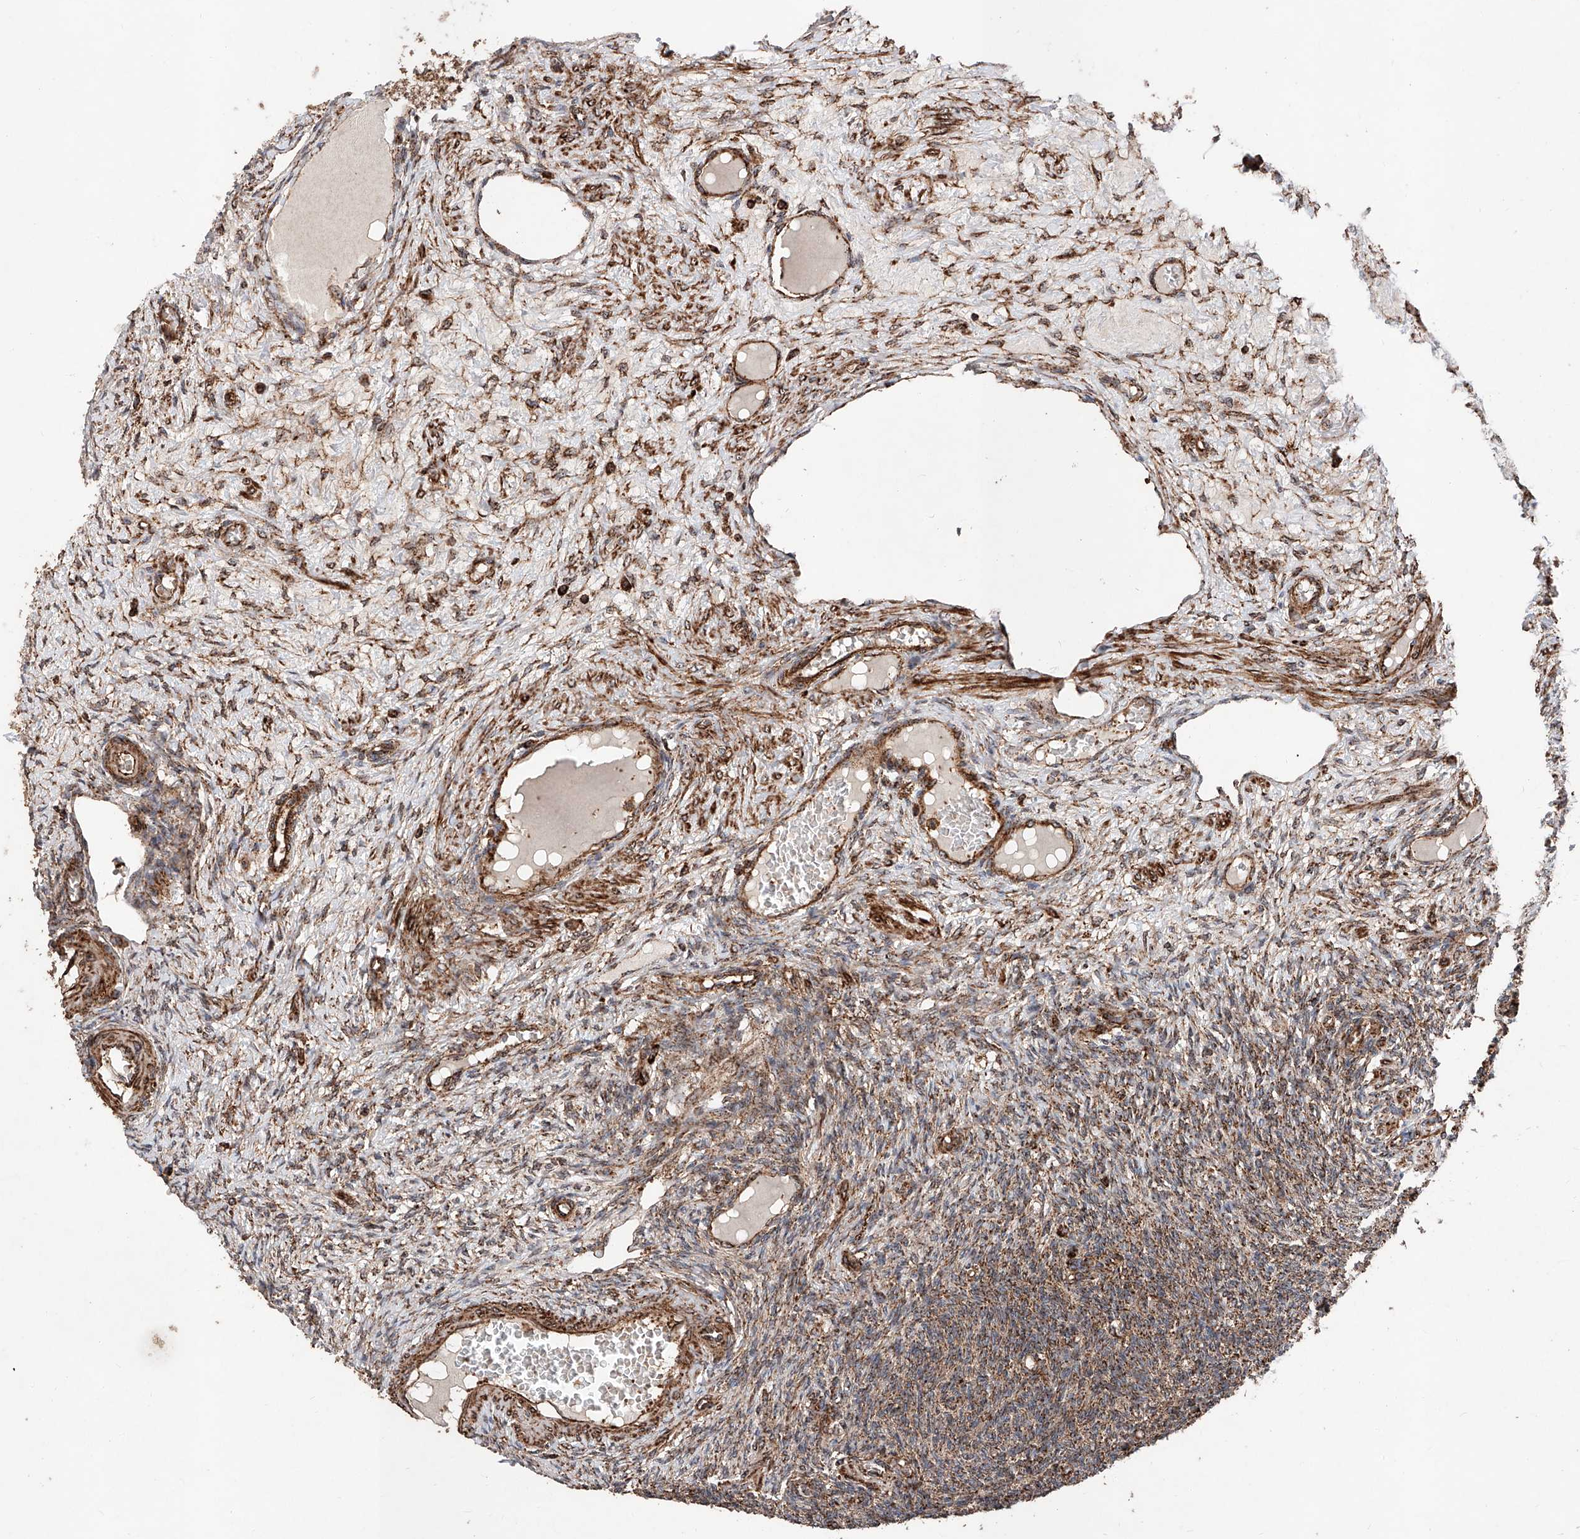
{"staining": {"intensity": "moderate", "quantity": ">75%", "location": "cytoplasmic/membranous"}, "tissue": "ovary", "cell_type": "Ovarian stroma cells", "image_type": "normal", "snomed": [{"axis": "morphology", "description": "Normal tissue, NOS"}, {"axis": "topography", "description": "Ovary"}], "caption": "DAB (3,3'-diaminobenzidine) immunohistochemical staining of normal human ovary displays moderate cytoplasmic/membranous protein positivity in about >75% of ovarian stroma cells.", "gene": "PISD", "patient": {"sex": "female", "age": 27}}